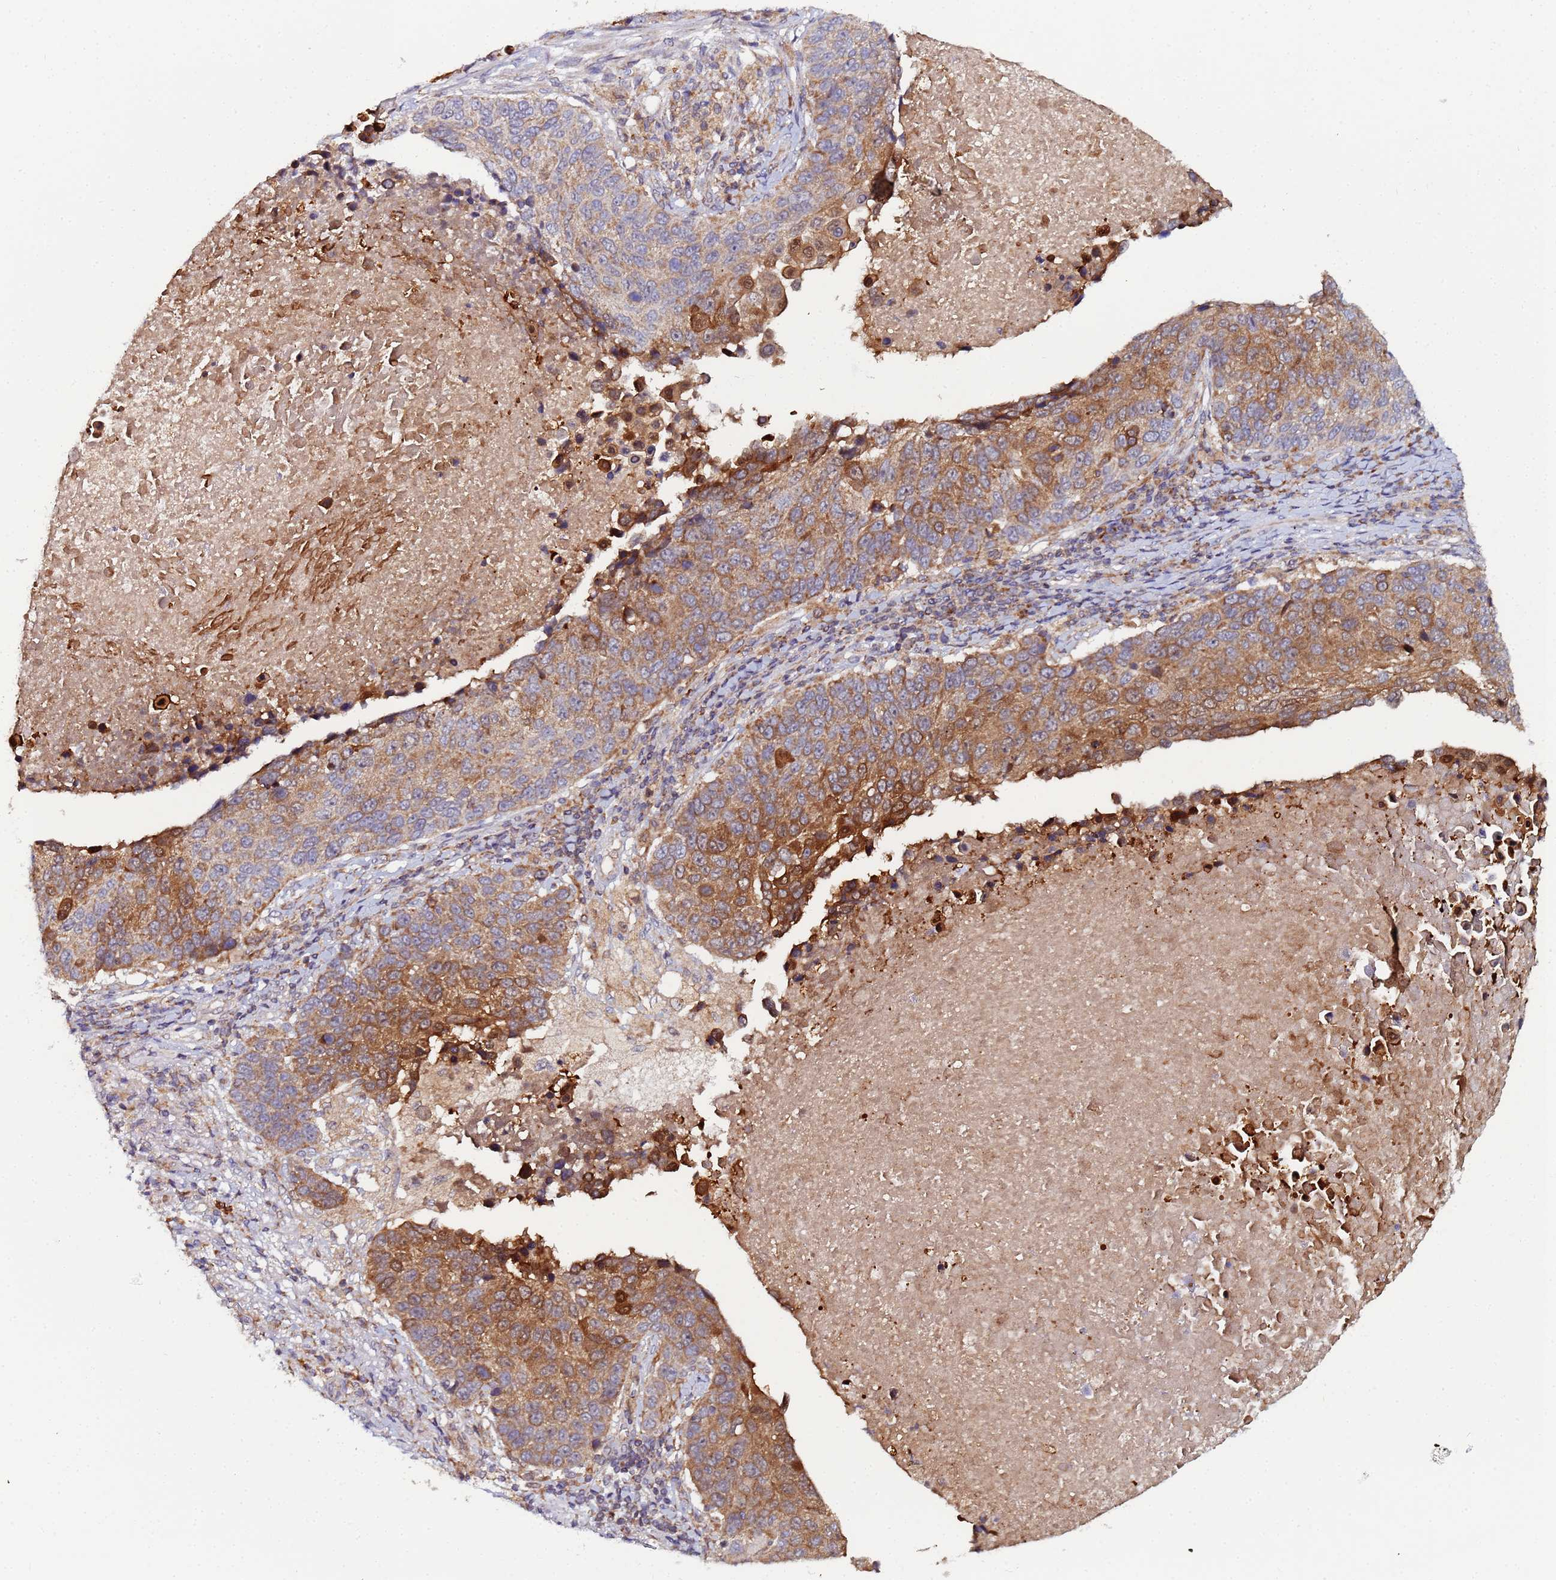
{"staining": {"intensity": "moderate", "quantity": ">75%", "location": "cytoplasmic/membranous"}, "tissue": "lung cancer", "cell_type": "Tumor cells", "image_type": "cancer", "snomed": [{"axis": "morphology", "description": "Normal tissue, NOS"}, {"axis": "morphology", "description": "Squamous cell carcinoma, NOS"}, {"axis": "topography", "description": "Lymph node"}, {"axis": "topography", "description": "Lung"}], "caption": "Tumor cells demonstrate medium levels of moderate cytoplasmic/membranous positivity in about >75% of cells in lung squamous cell carcinoma. The protein of interest is stained brown, and the nuclei are stained in blue (DAB IHC with brightfield microscopy, high magnification).", "gene": "CCDC127", "patient": {"sex": "male", "age": 66}}